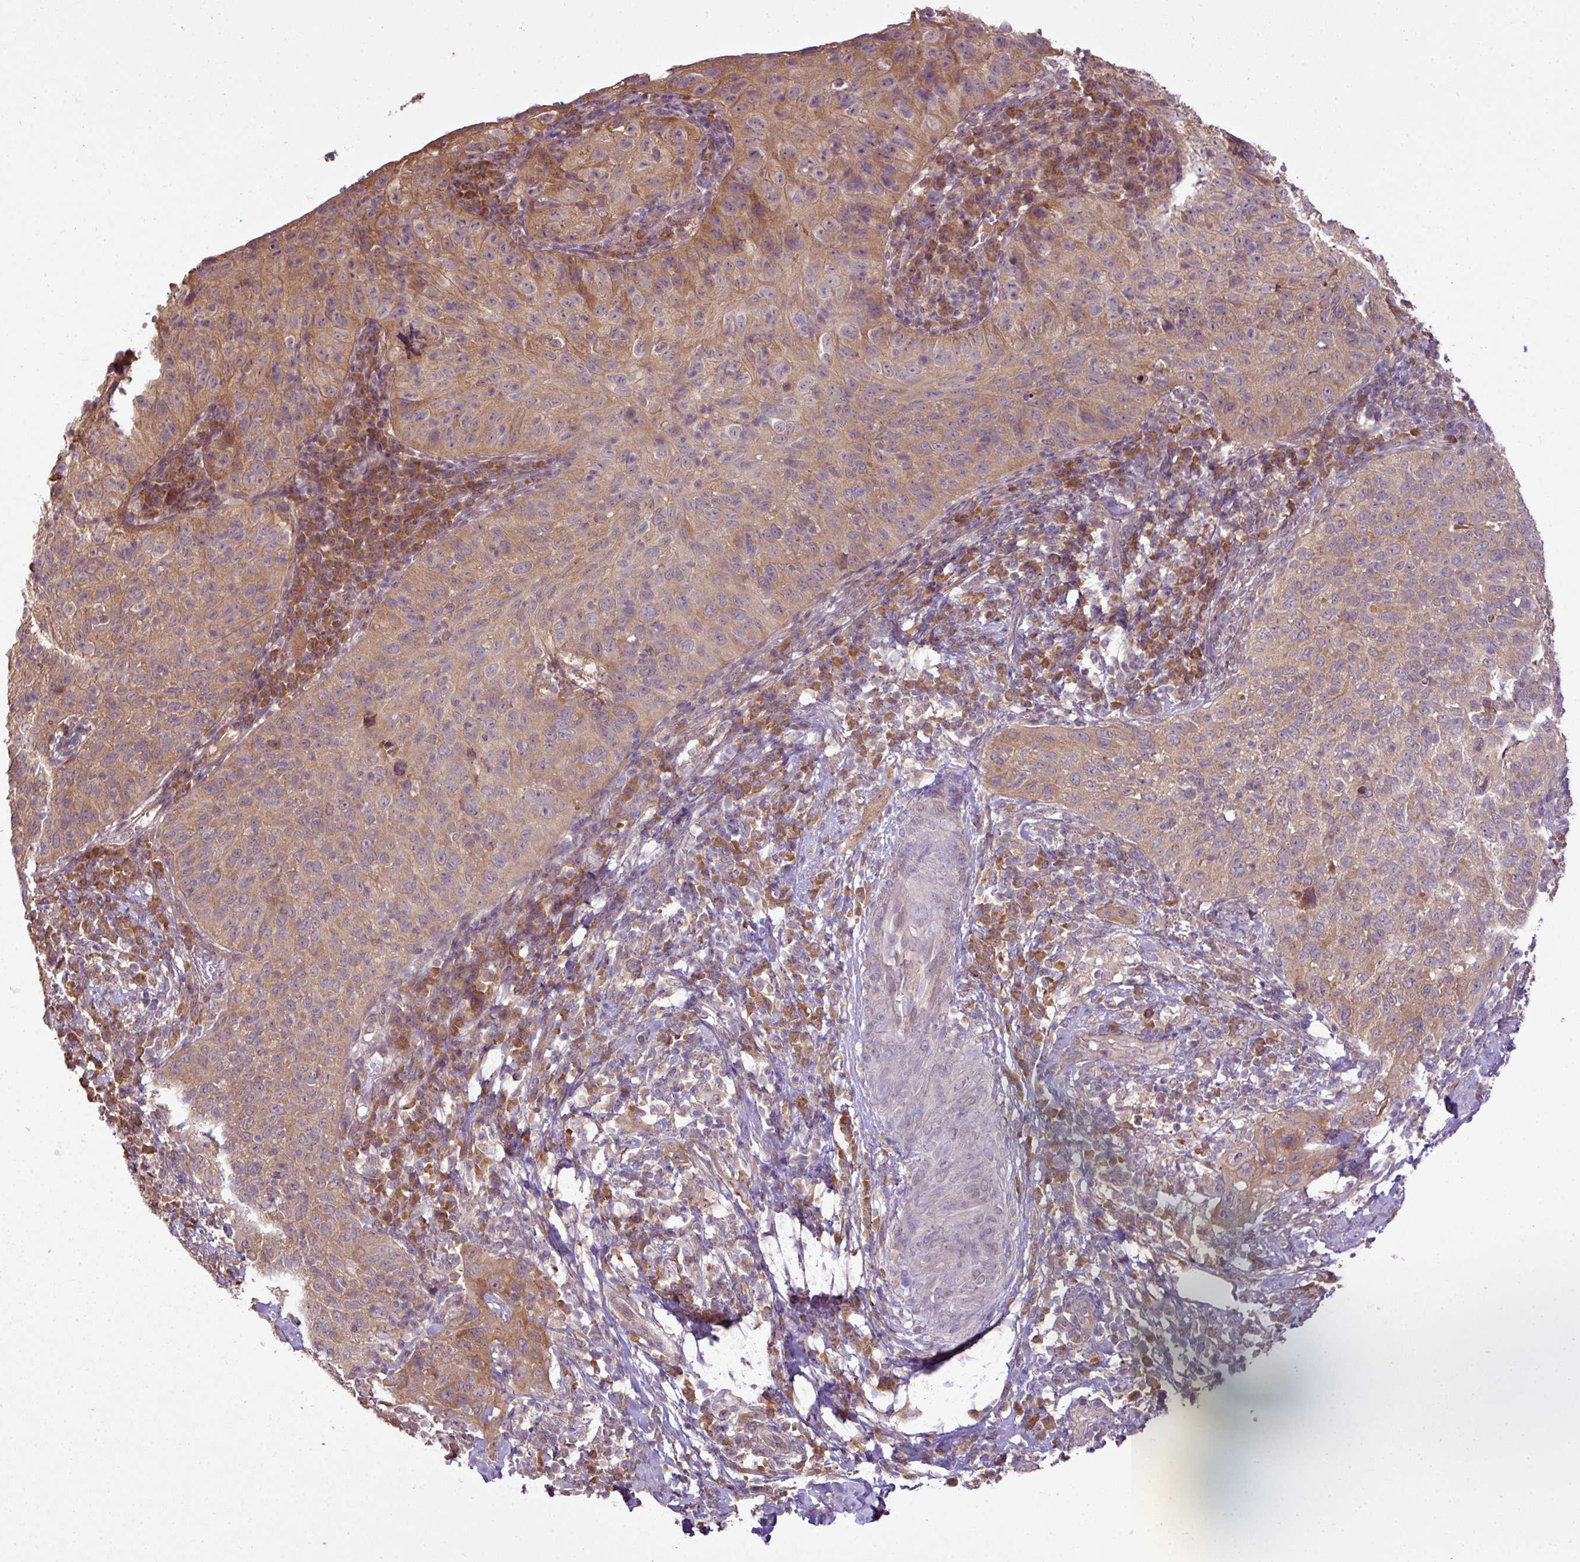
{"staining": {"intensity": "moderate", "quantity": "25%-75%", "location": "cytoplasmic/membranous"}, "tissue": "cervical cancer", "cell_type": "Tumor cells", "image_type": "cancer", "snomed": [{"axis": "morphology", "description": "Squamous cell carcinoma, NOS"}, {"axis": "topography", "description": "Cervix"}], "caption": "Immunohistochemical staining of cervical squamous cell carcinoma shows medium levels of moderate cytoplasmic/membranous protein expression in about 25%-75% of tumor cells. (DAB = brown stain, brightfield microscopy at high magnification).", "gene": "DNAAF4", "patient": {"sex": "female", "age": 30}}